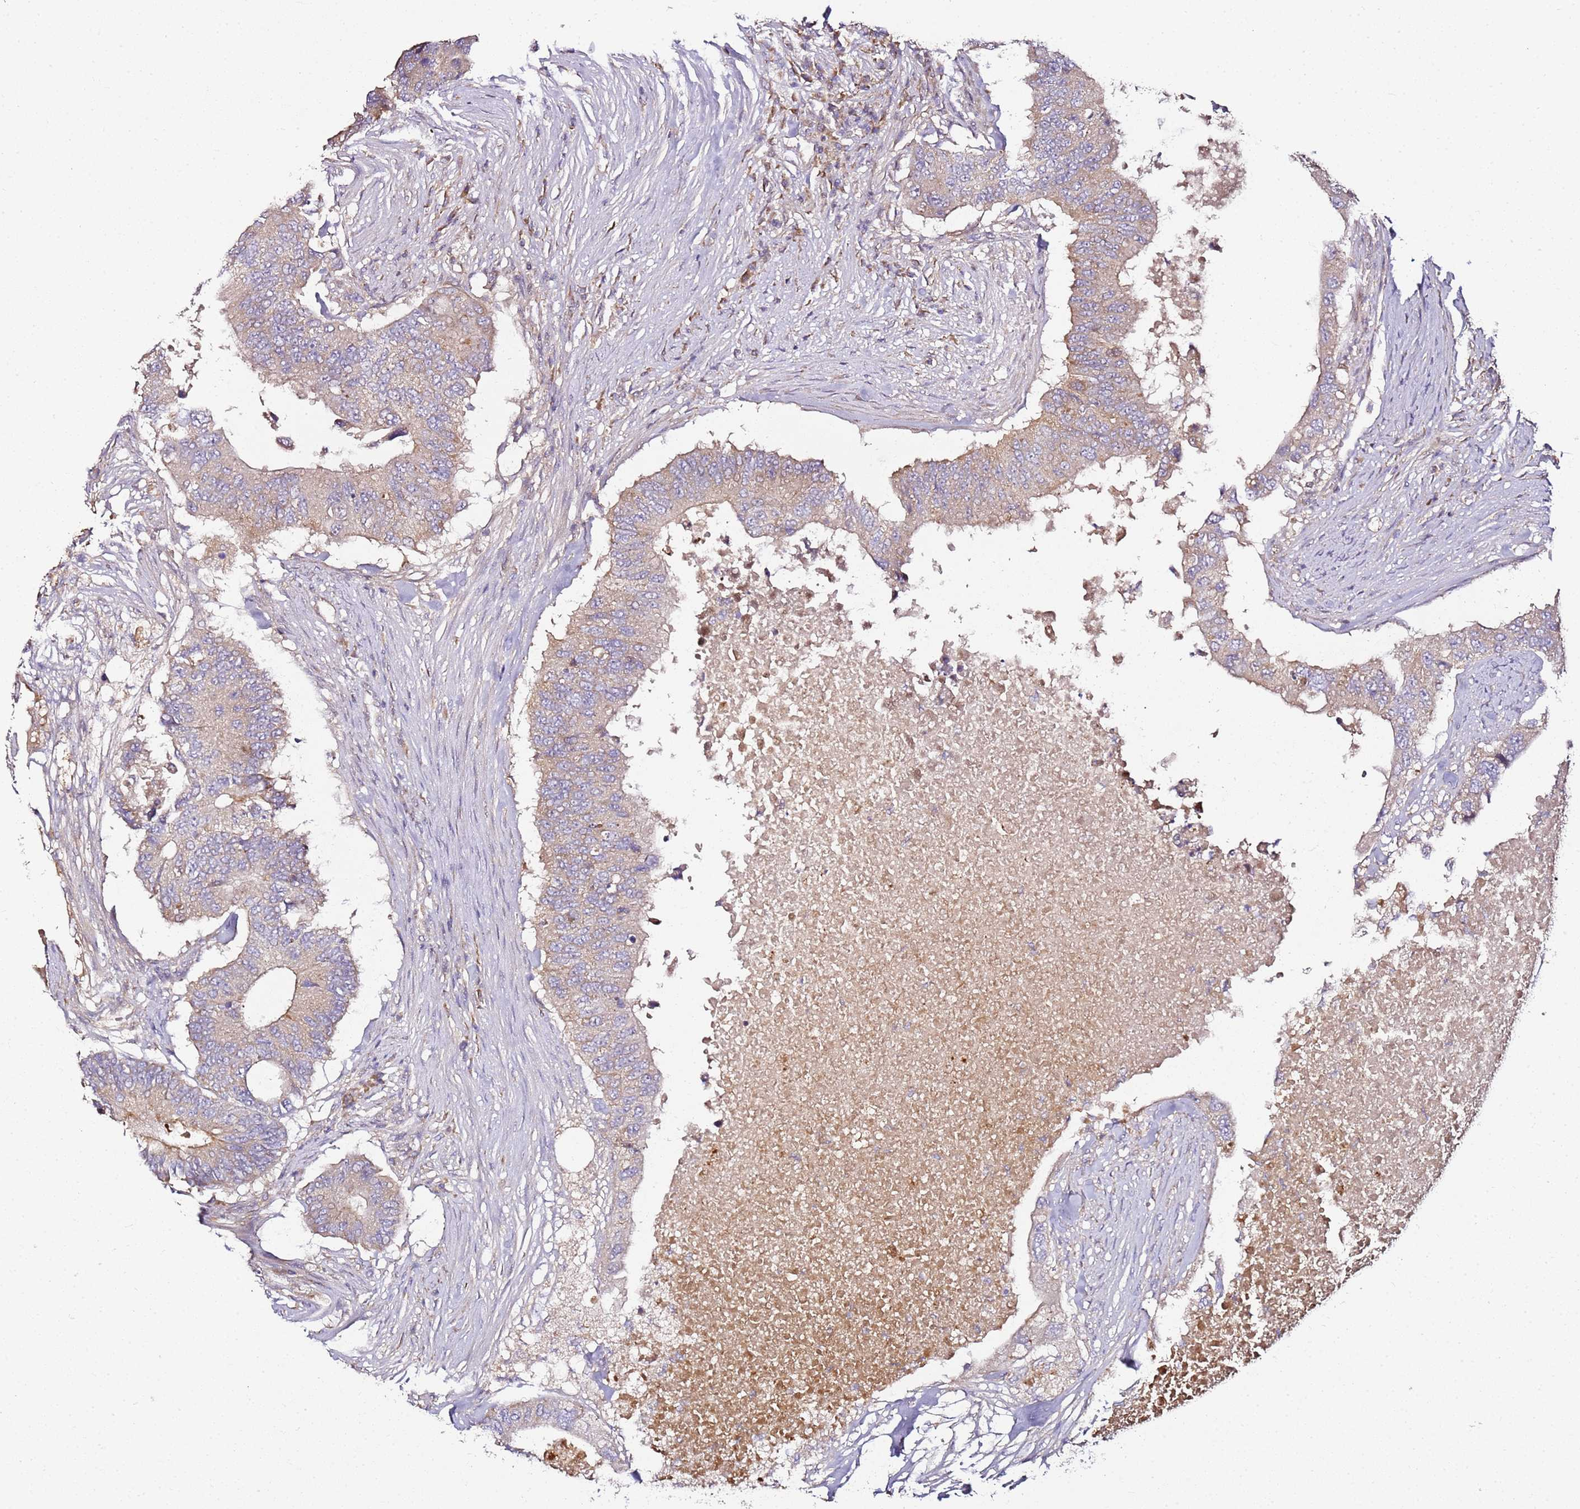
{"staining": {"intensity": "weak", "quantity": "25%-75%", "location": "cytoplasmic/membranous"}, "tissue": "colorectal cancer", "cell_type": "Tumor cells", "image_type": "cancer", "snomed": [{"axis": "morphology", "description": "Adenocarcinoma, NOS"}, {"axis": "topography", "description": "Colon"}], "caption": "Protein expression by immunohistochemistry (IHC) exhibits weak cytoplasmic/membranous staining in about 25%-75% of tumor cells in colorectal adenocarcinoma.", "gene": "KRTAP21-3", "patient": {"sex": "male", "age": 71}}